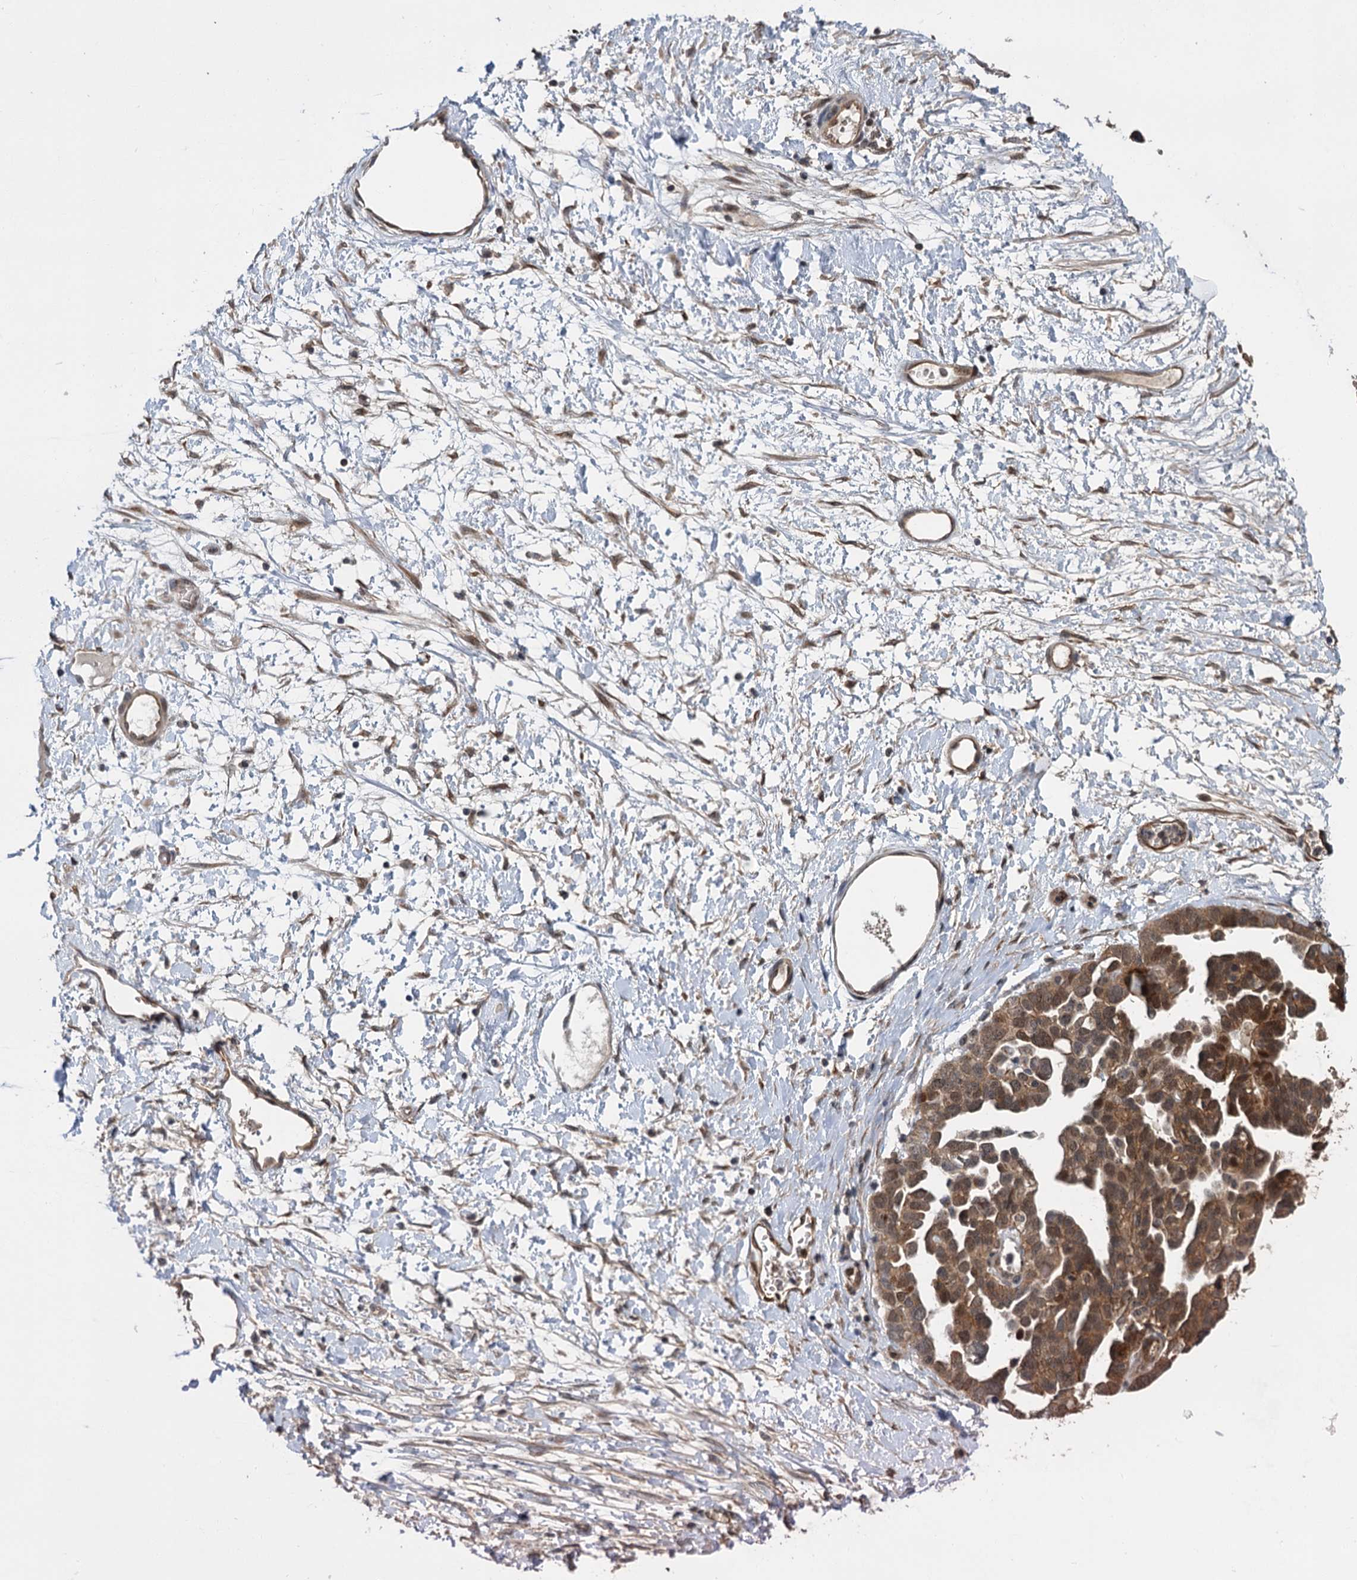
{"staining": {"intensity": "moderate", "quantity": ">75%", "location": "cytoplasmic/membranous"}, "tissue": "ovarian cancer", "cell_type": "Tumor cells", "image_type": "cancer", "snomed": [{"axis": "morphology", "description": "Cystadenocarcinoma, serous, NOS"}, {"axis": "topography", "description": "Ovary"}], "caption": "Tumor cells show medium levels of moderate cytoplasmic/membranous staining in approximately >75% of cells in ovarian cancer.", "gene": "KANSL2", "patient": {"sex": "female", "age": 54}}